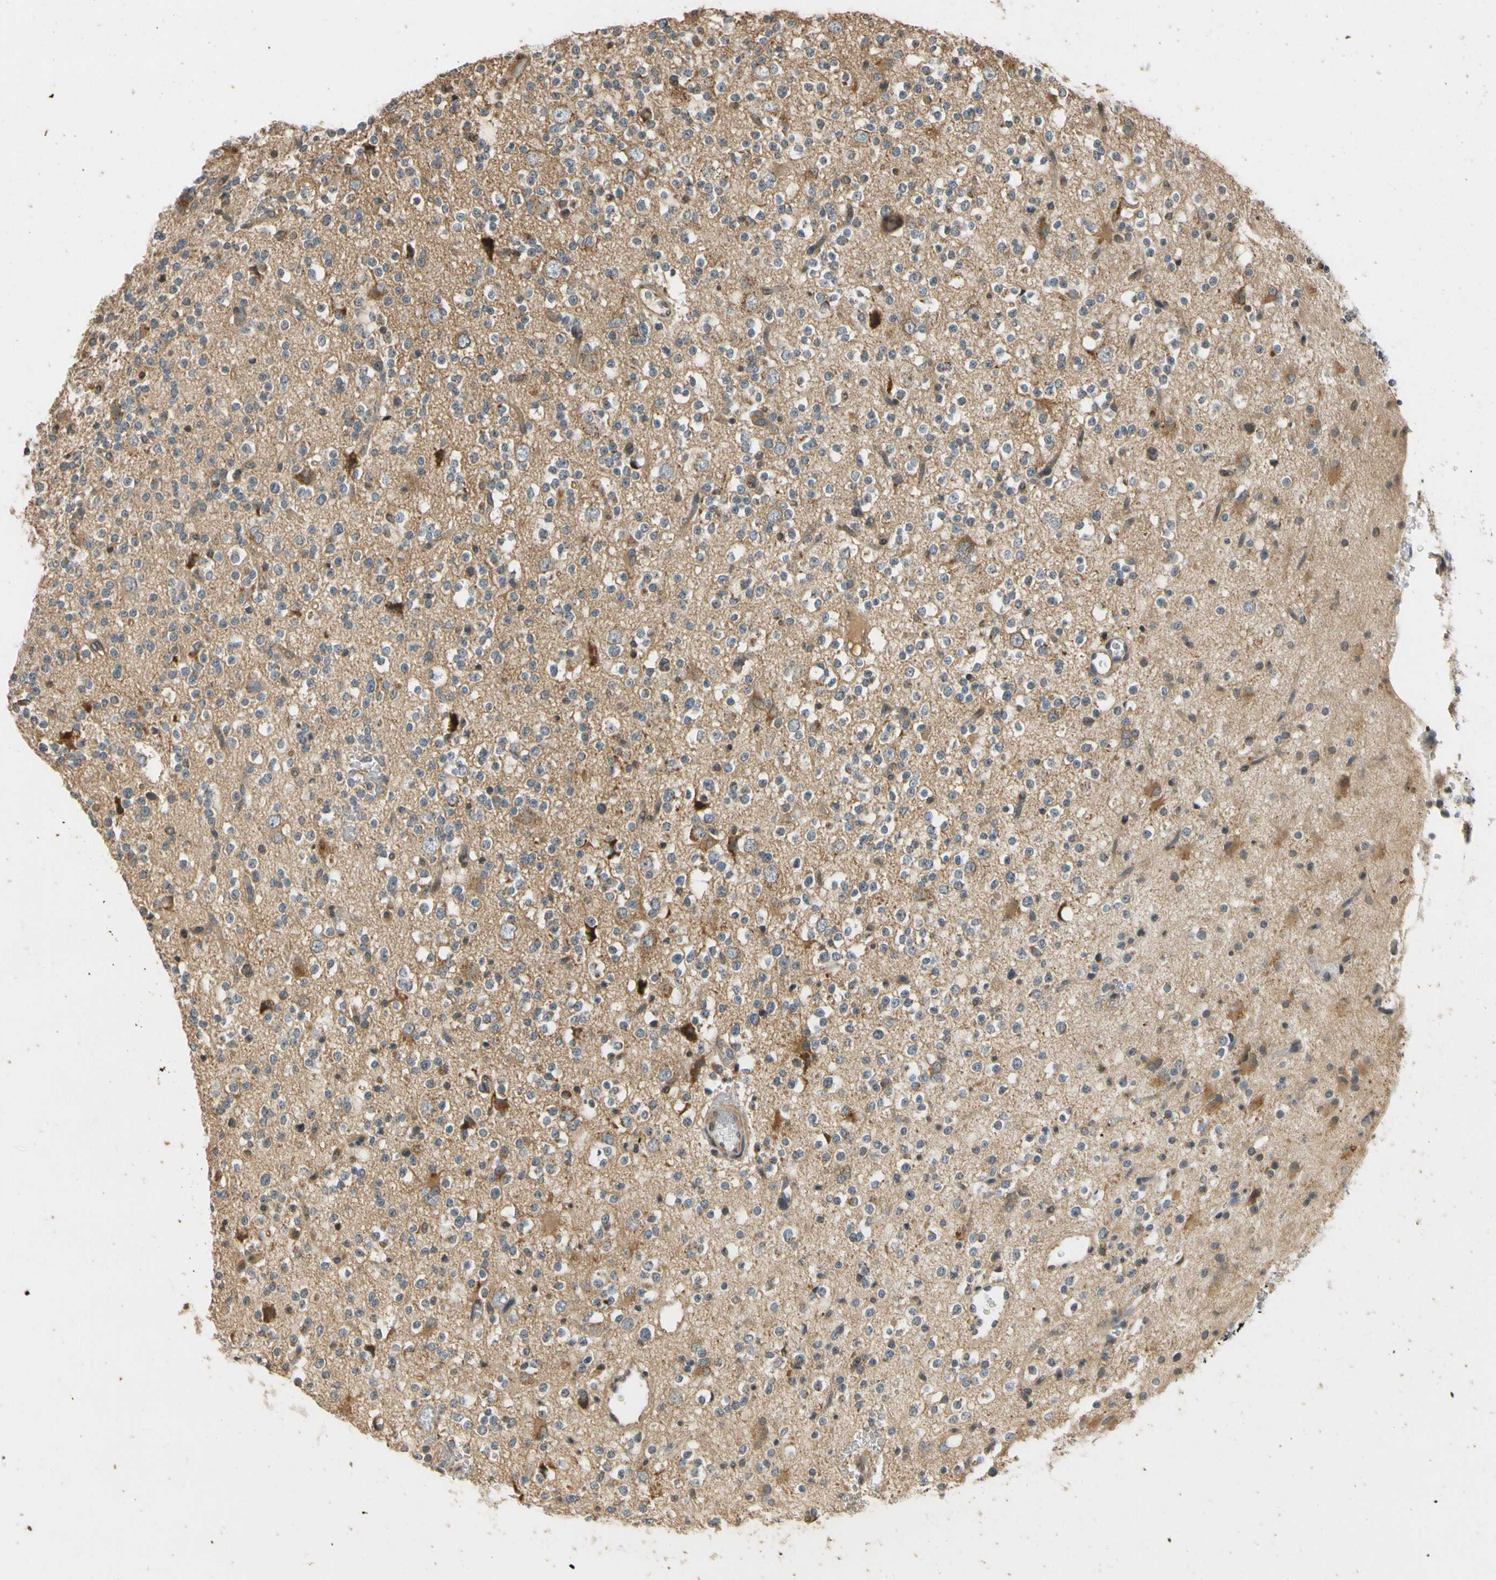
{"staining": {"intensity": "negative", "quantity": "none", "location": "none"}, "tissue": "glioma", "cell_type": "Tumor cells", "image_type": "cancer", "snomed": [{"axis": "morphology", "description": "Glioma, malignant, High grade"}, {"axis": "topography", "description": "Brain"}], "caption": "DAB immunohistochemical staining of human high-grade glioma (malignant) displays no significant expression in tumor cells. (DAB immunohistochemistry (IHC) with hematoxylin counter stain).", "gene": "ATP2C1", "patient": {"sex": "male", "age": 47}}